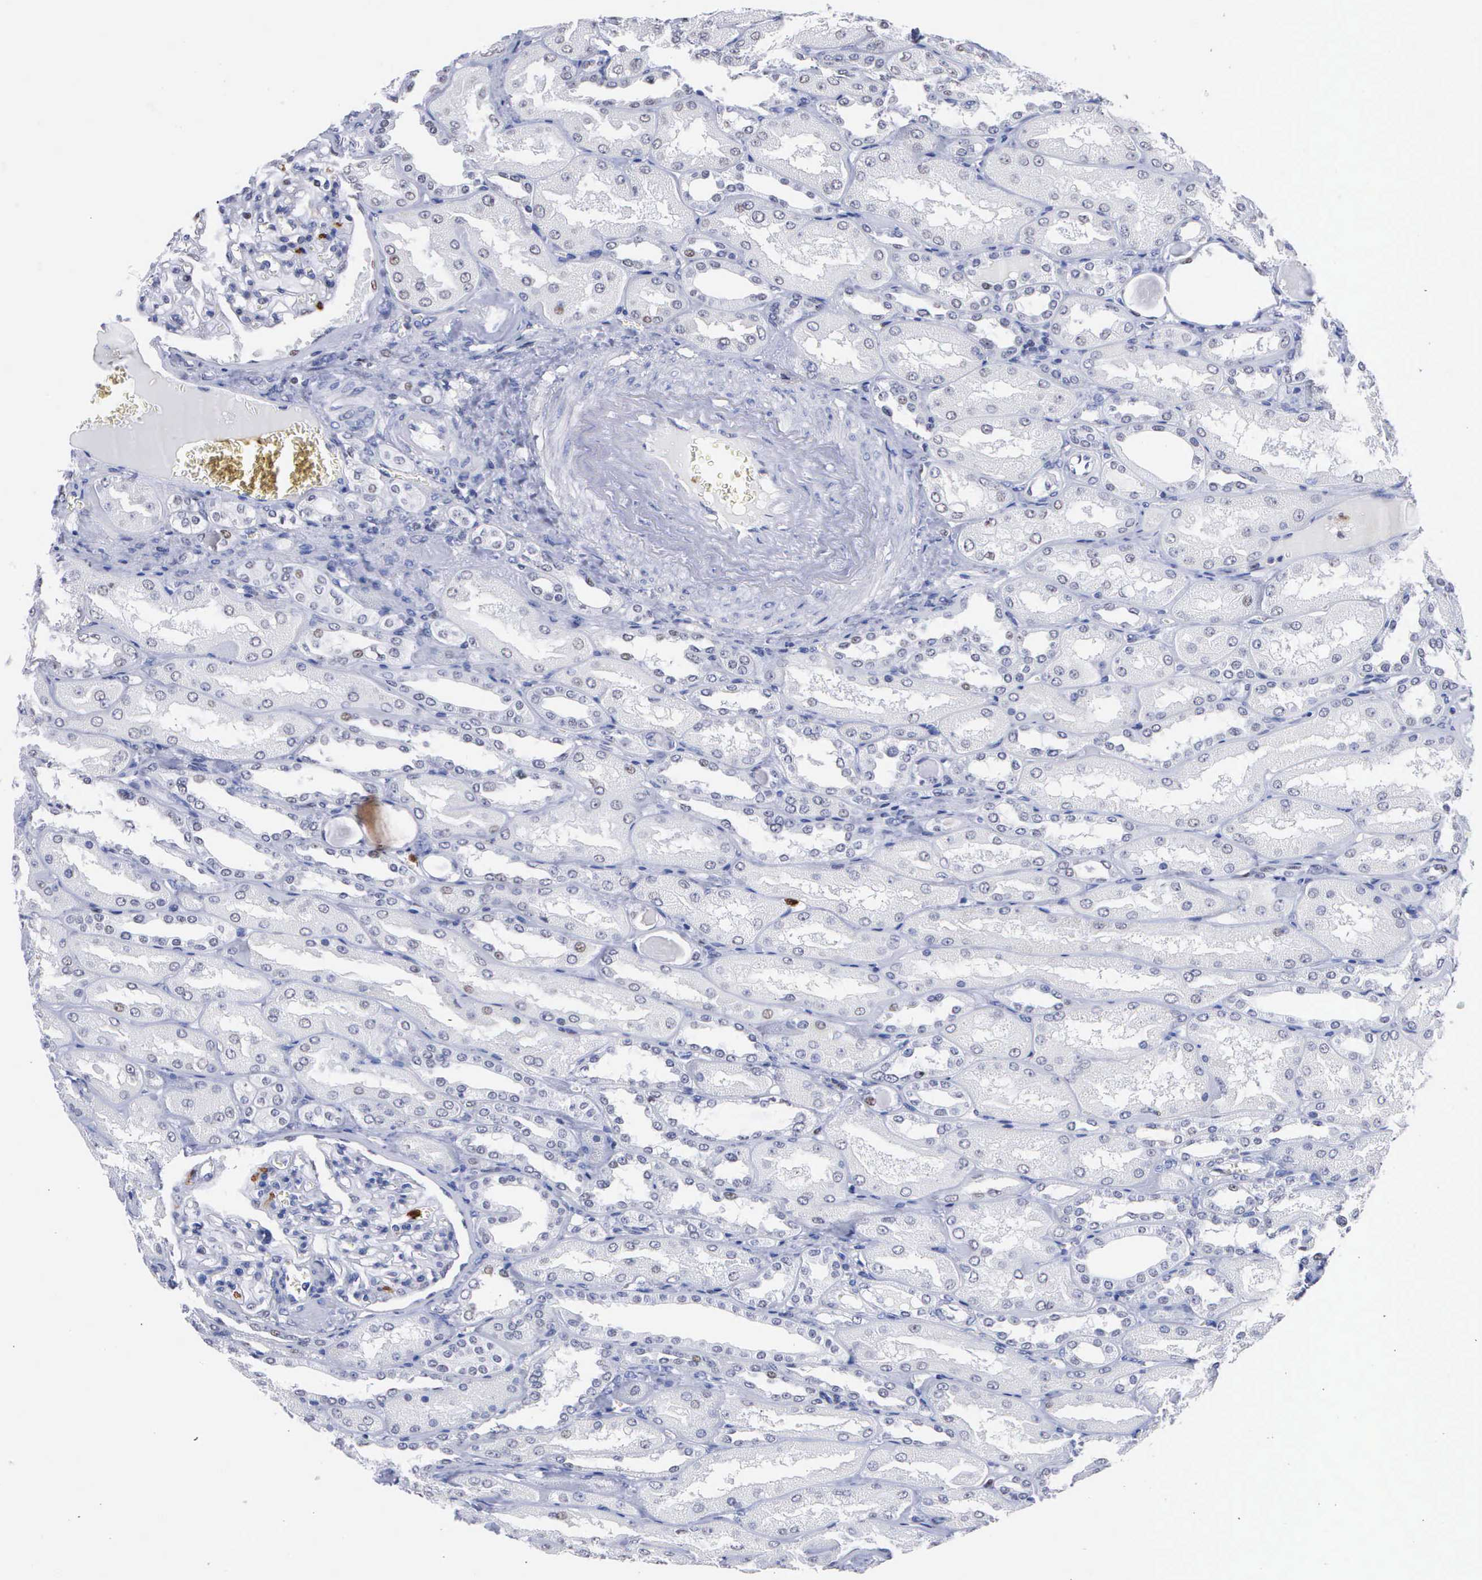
{"staining": {"intensity": "negative", "quantity": "none", "location": "none"}, "tissue": "kidney", "cell_type": "Cells in glomeruli", "image_type": "normal", "snomed": [{"axis": "morphology", "description": "Normal tissue, NOS"}, {"axis": "topography", "description": "Kidney"}], "caption": "DAB (3,3'-diaminobenzidine) immunohistochemical staining of unremarkable human kidney reveals no significant expression in cells in glomeruli. (Stains: DAB (3,3'-diaminobenzidine) IHC with hematoxylin counter stain, Microscopy: brightfield microscopy at high magnification).", "gene": "SPIN3", "patient": {"sex": "male", "age": 61}}